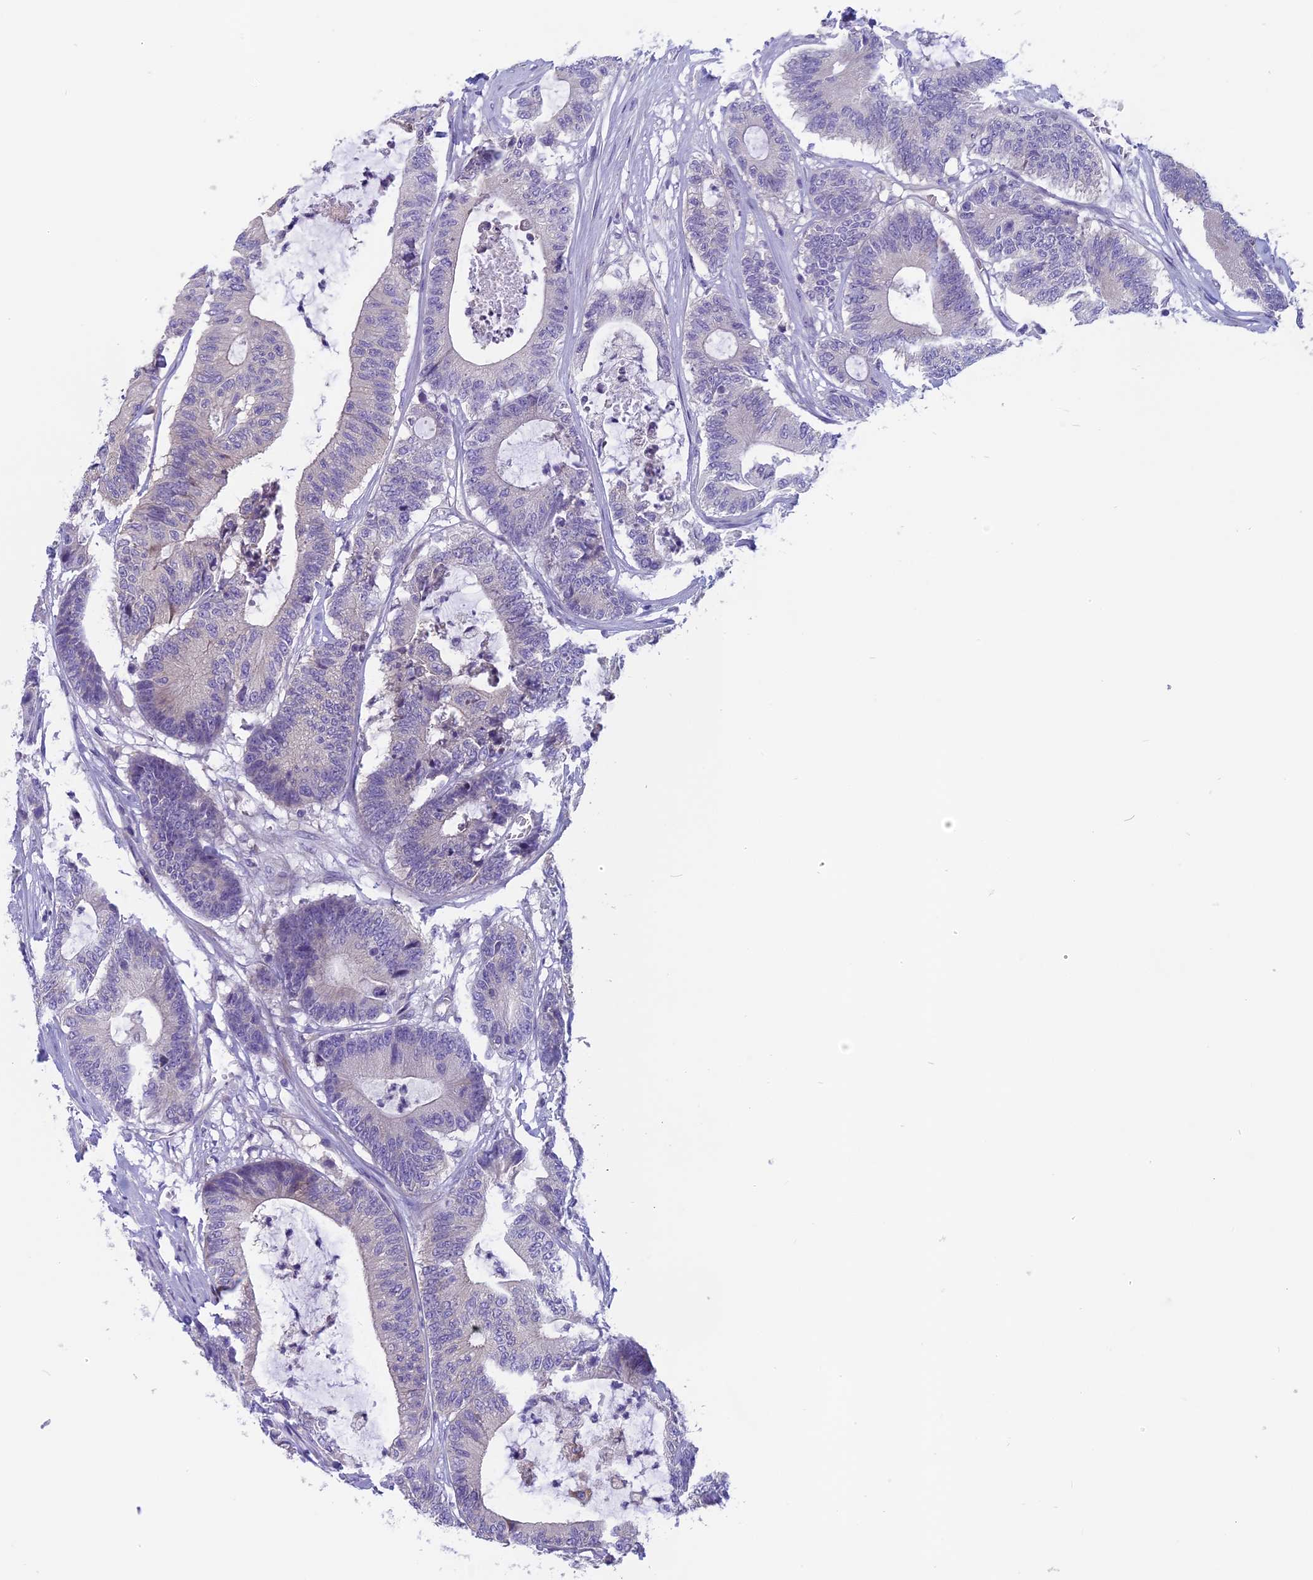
{"staining": {"intensity": "negative", "quantity": "none", "location": "none"}, "tissue": "colorectal cancer", "cell_type": "Tumor cells", "image_type": "cancer", "snomed": [{"axis": "morphology", "description": "Adenocarcinoma, NOS"}, {"axis": "topography", "description": "Colon"}], "caption": "This is an immunohistochemistry (IHC) histopathology image of human adenocarcinoma (colorectal). There is no expression in tumor cells.", "gene": "ARHGEF37", "patient": {"sex": "female", "age": 84}}